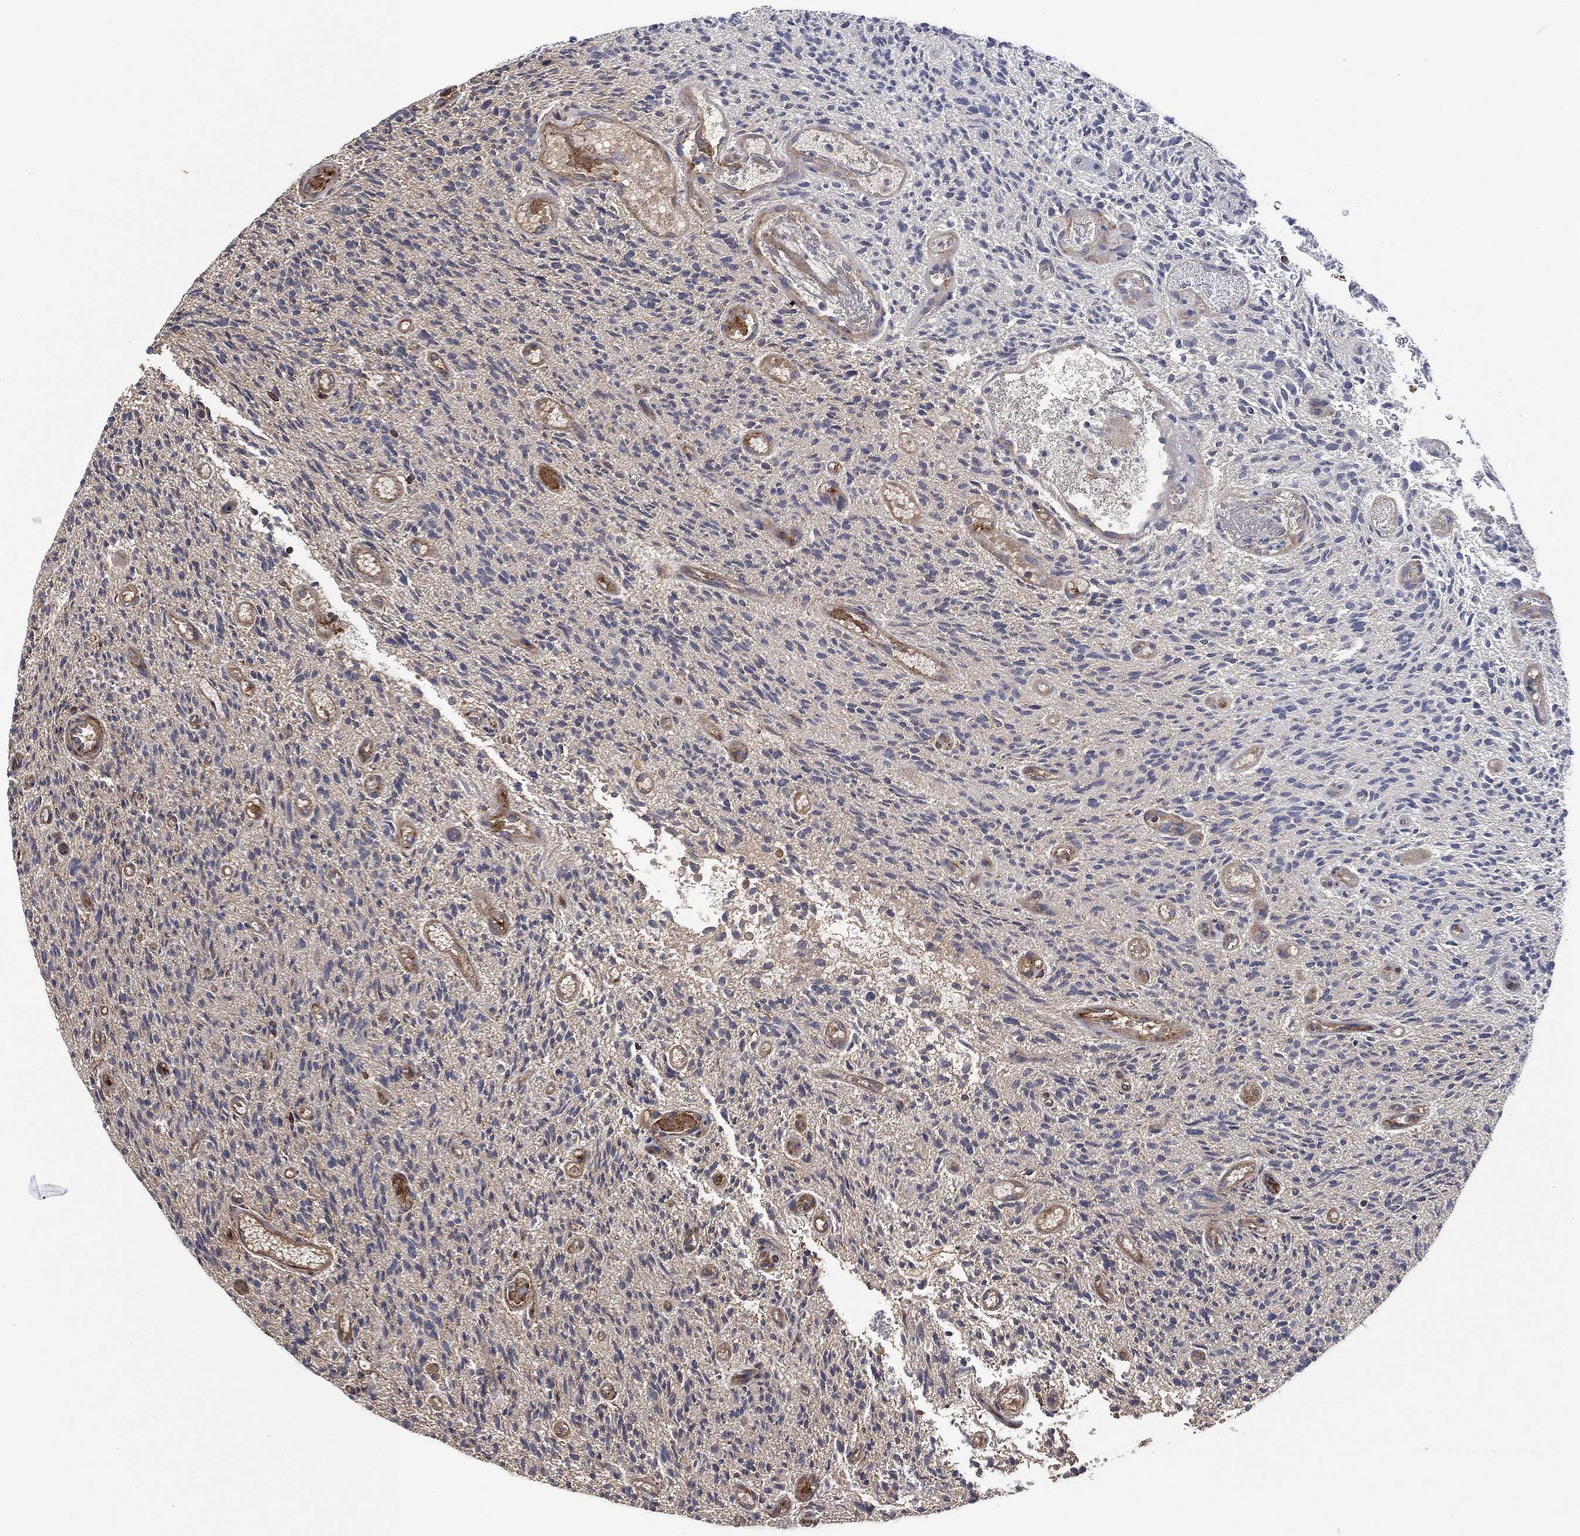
{"staining": {"intensity": "negative", "quantity": "none", "location": "none"}, "tissue": "glioma", "cell_type": "Tumor cells", "image_type": "cancer", "snomed": [{"axis": "morphology", "description": "Glioma, malignant, High grade"}, {"axis": "topography", "description": "Brain"}], "caption": "Protein analysis of malignant glioma (high-grade) reveals no significant expression in tumor cells. The staining was performed using DAB (3,3'-diaminobenzidine) to visualize the protein expression in brown, while the nuclei were stained in blue with hematoxylin (Magnification: 20x).", "gene": "LGALS9", "patient": {"sex": "male", "age": 64}}